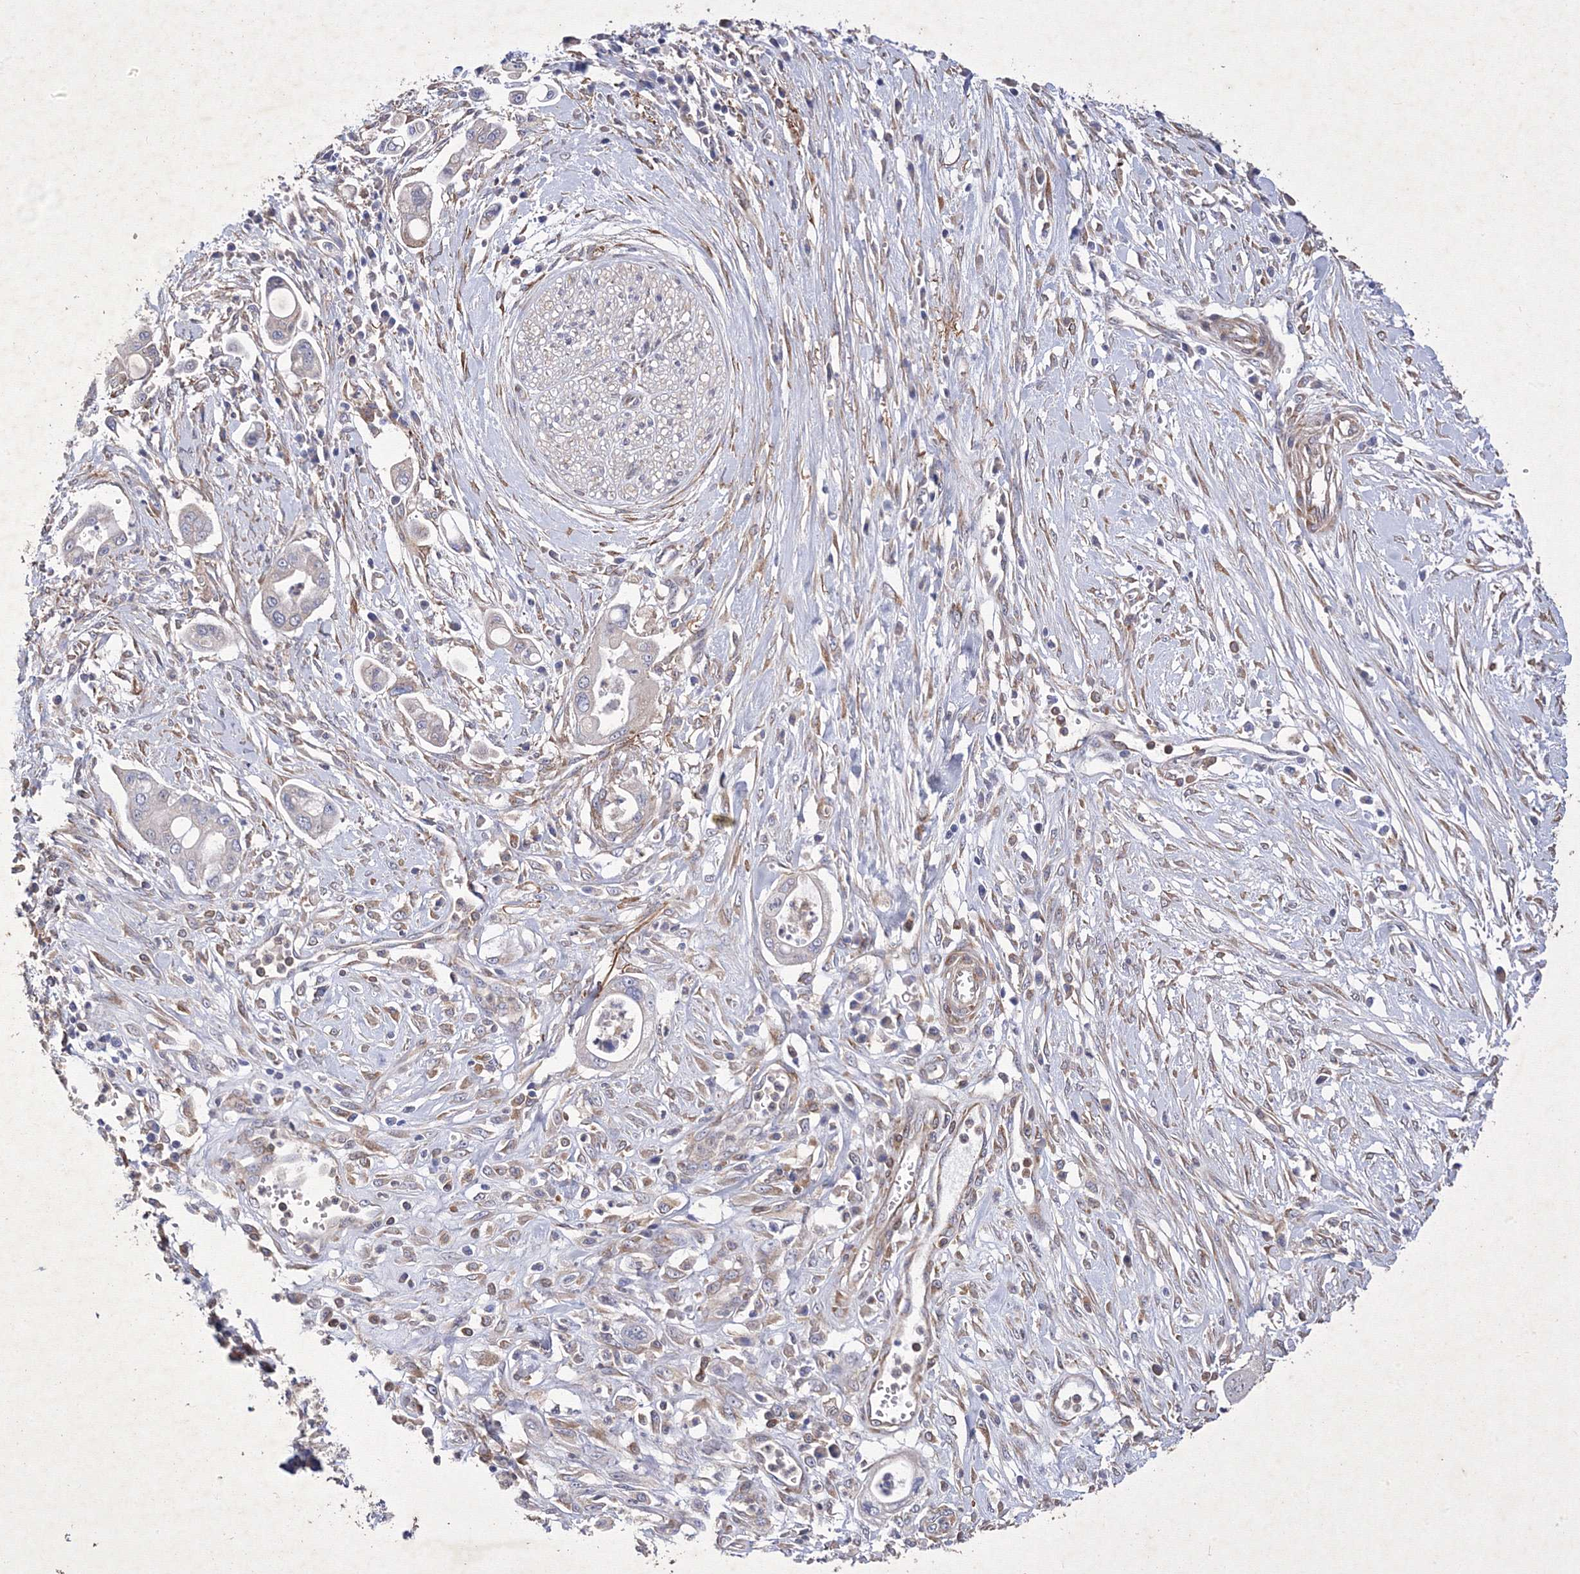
{"staining": {"intensity": "negative", "quantity": "none", "location": "none"}, "tissue": "pancreatic cancer", "cell_type": "Tumor cells", "image_type": "cancer", "snomed": [{"axis": "morphology", "description": "Adenocarcinoma, NOS"}, {"axis": "topography", "description": "Pancreas"}], "caption": "Micrograph shows no protein staining in tumor cells of pancreatic adenocarcinoma tissue.", "gene": "SNX18", "patient": {"sex": "male", "age": 68}}